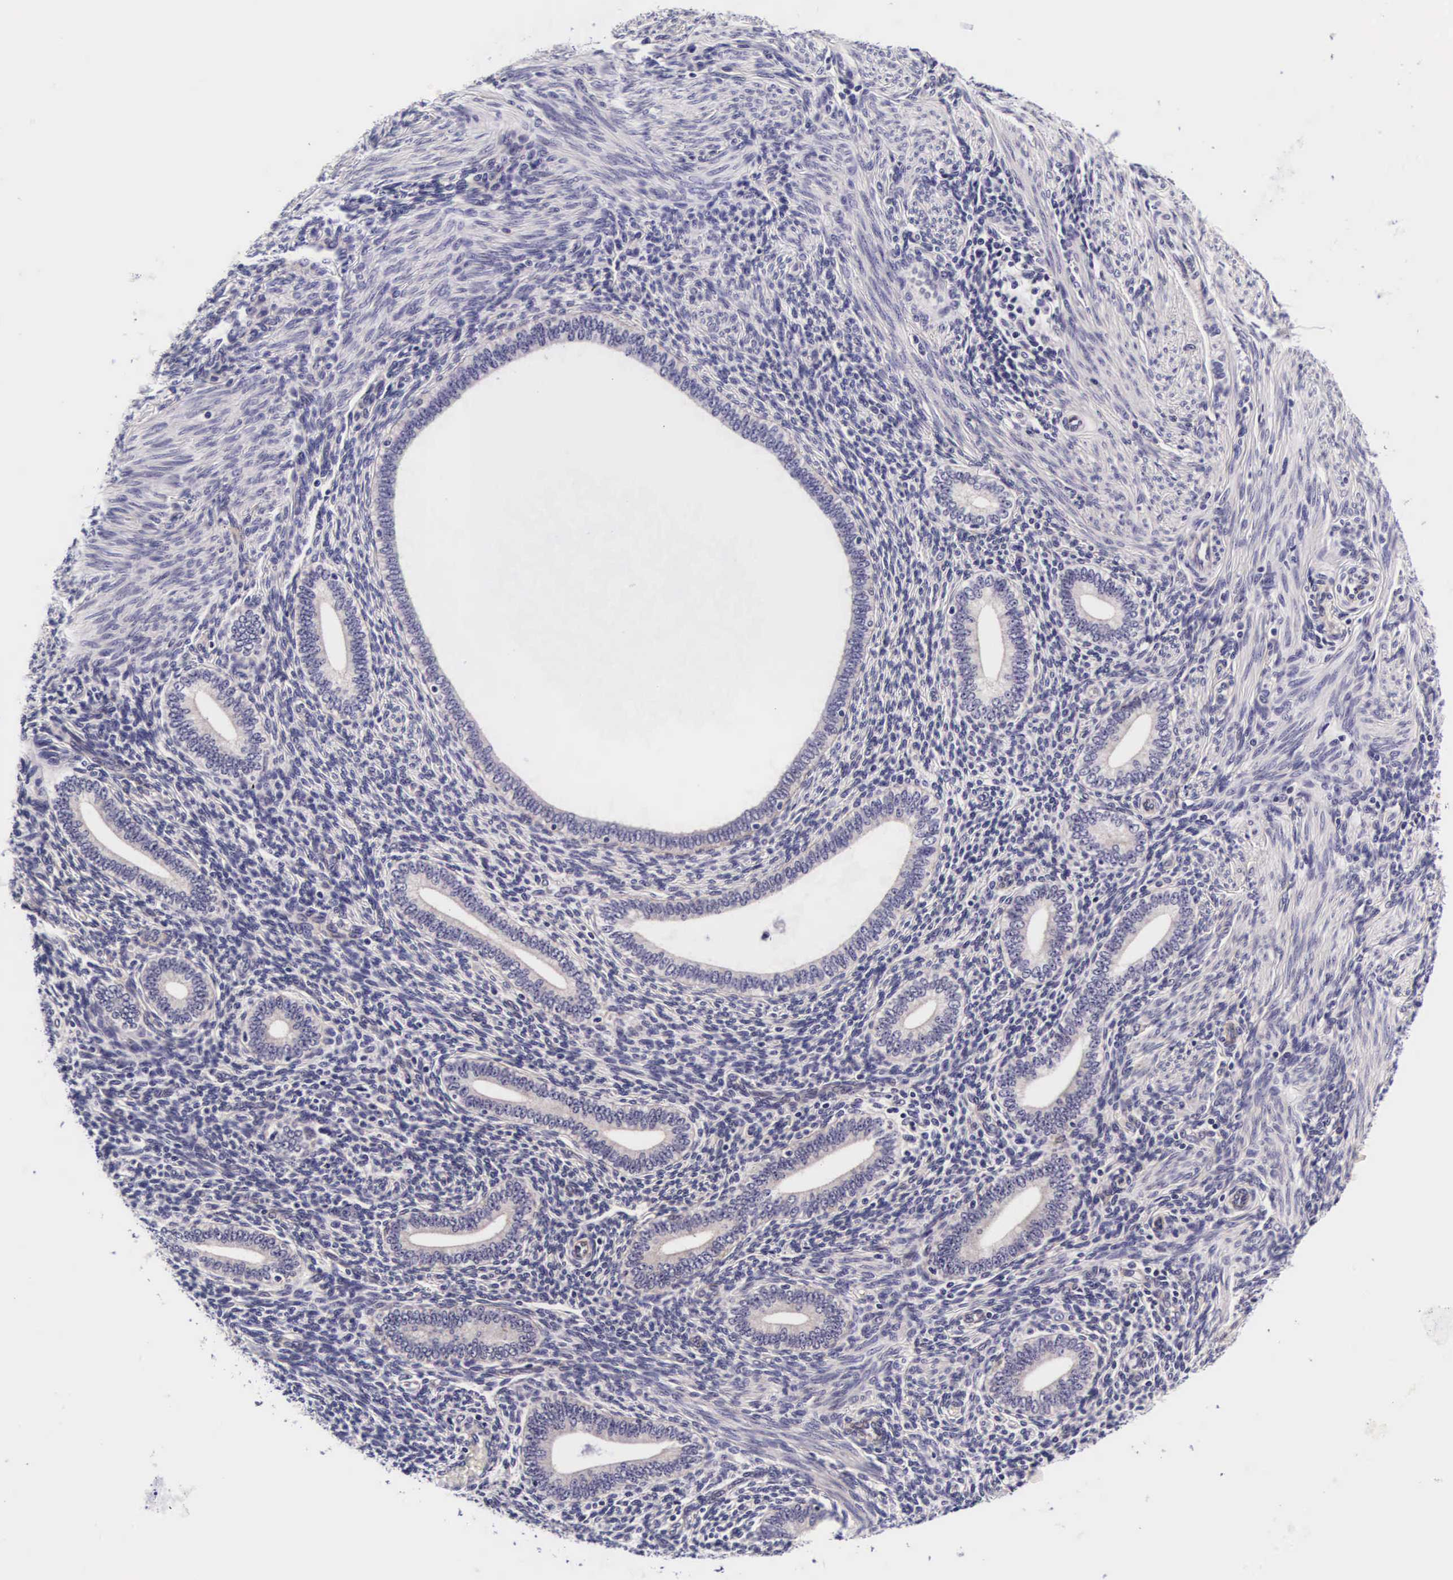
{"staining": {"intensity": "negative", "quantity": "none", "location": "none"}, "tissue": "endometrium", "cell_type": "Cells in endometrial stroma", "image_type": "normal", "snomed": [{"axis": "morphology", "description": "Normal tissue, NOS"}, {"axis": "topography", "description": "Endometrium"}], "caption": "Immunohistochemical staining of benign endometrium exhibits no significant positivity in cells in endometrial stroma.", "gene": "PHETA2", "patient": {"sex": "female", "age": 35}}